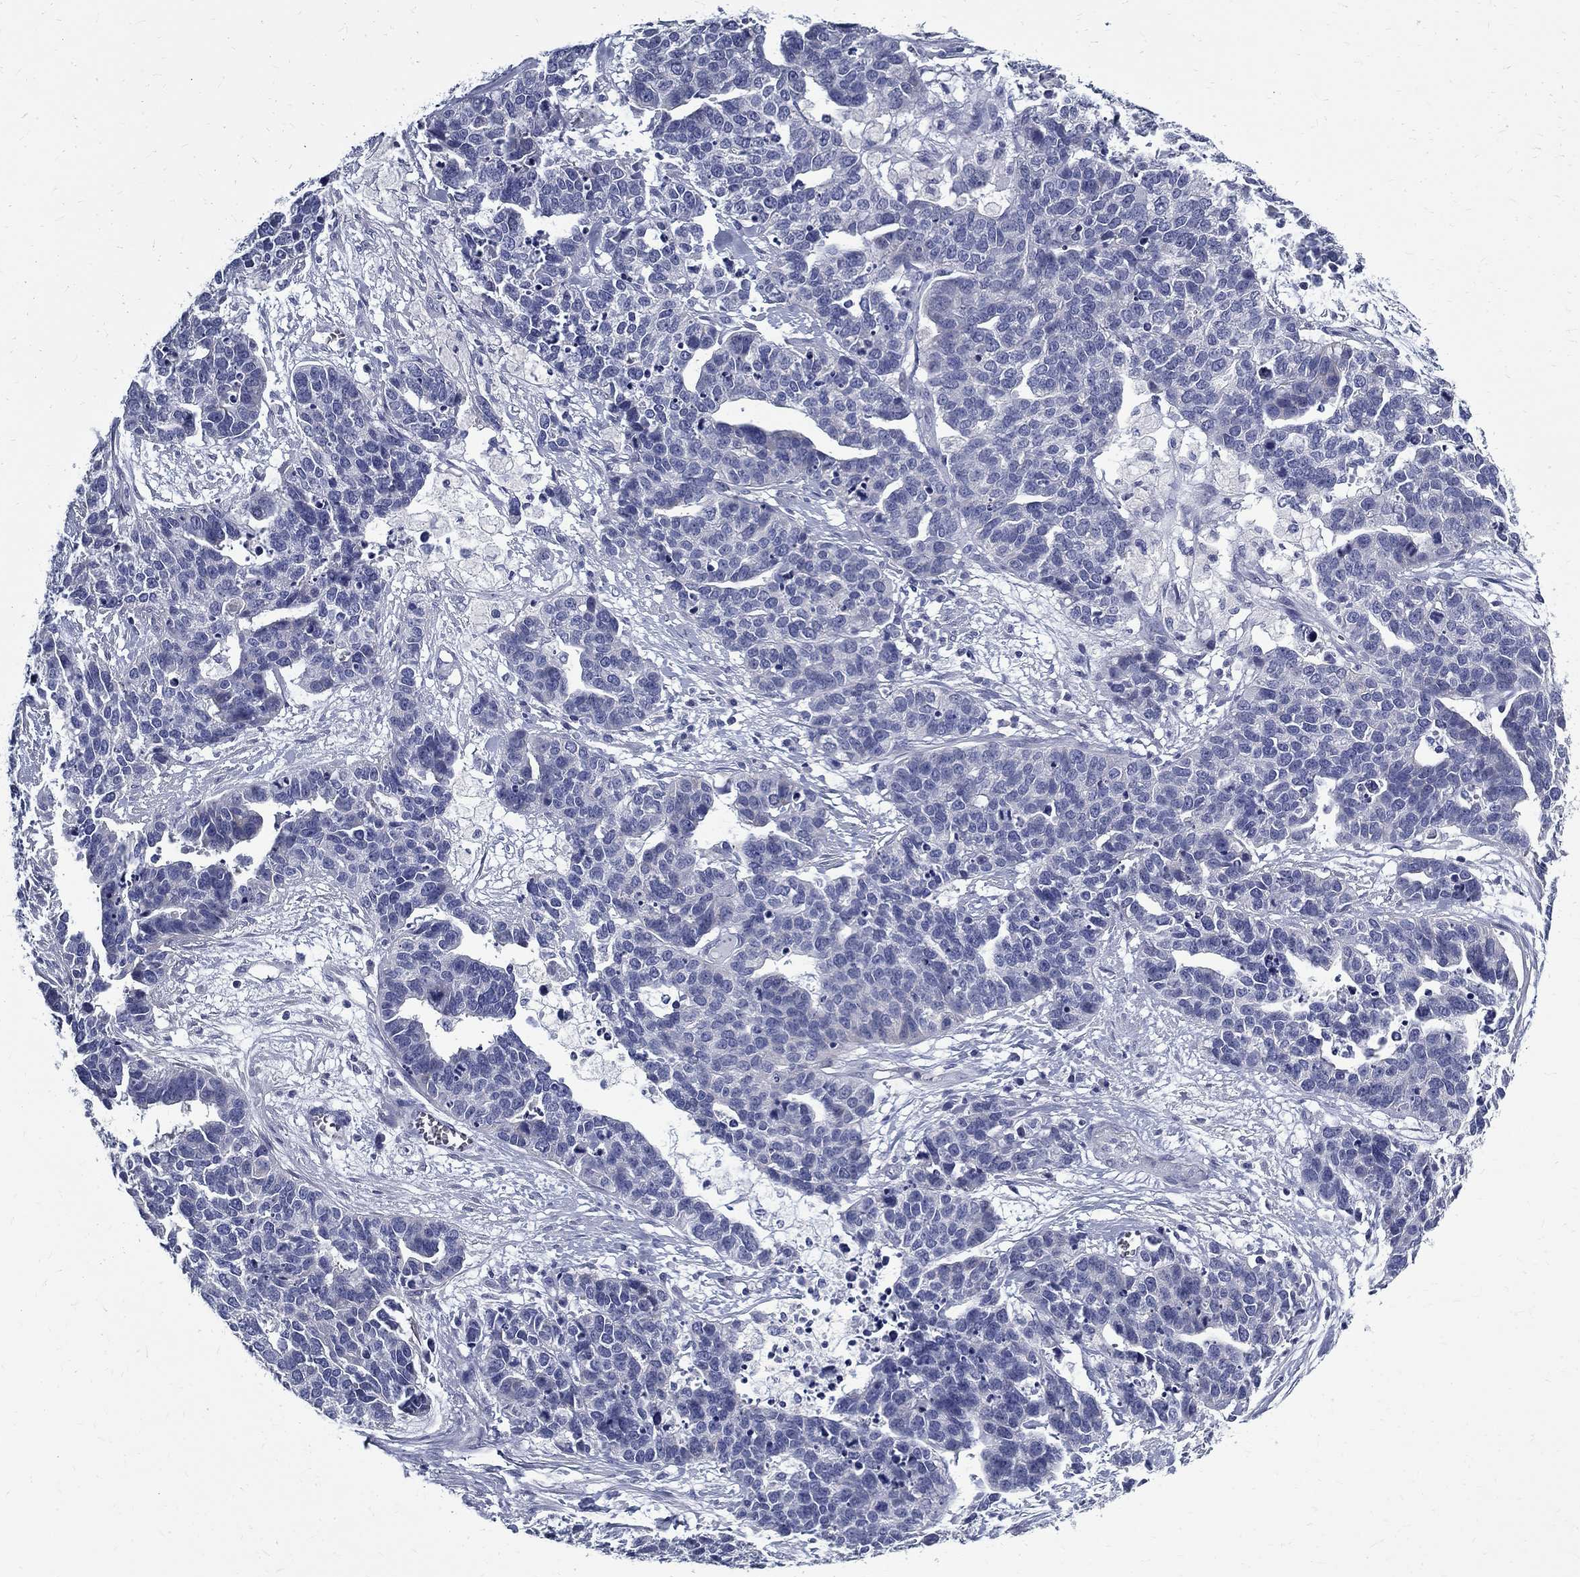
{"staining": {"intensity": "negative", "quantity": "none", "location": "none"}, "tissue": "ovarian cancer", "cell_type": "Tumor cells", "image_type": "cancer", "snomed": [{"axis": "morphology", "description": "Carcinoma, endometroid"}, {"axis": "topography", "description": "Ovary"}], "caption": "Immunohistochemistry photomicrograph of neoplastic tissue: human ovarian cancer (endometroid carcinoma) stained with DAB shows no significant protein positivity in tumor cells. Brightfield microscopy of IHC stained with DAB (3,3'-diaminobenzidine) (brown) and hematoxylin (blue), captured at high magnification.", "gene": "TGM4", "patient": {"sex": "female", "age": 65}}